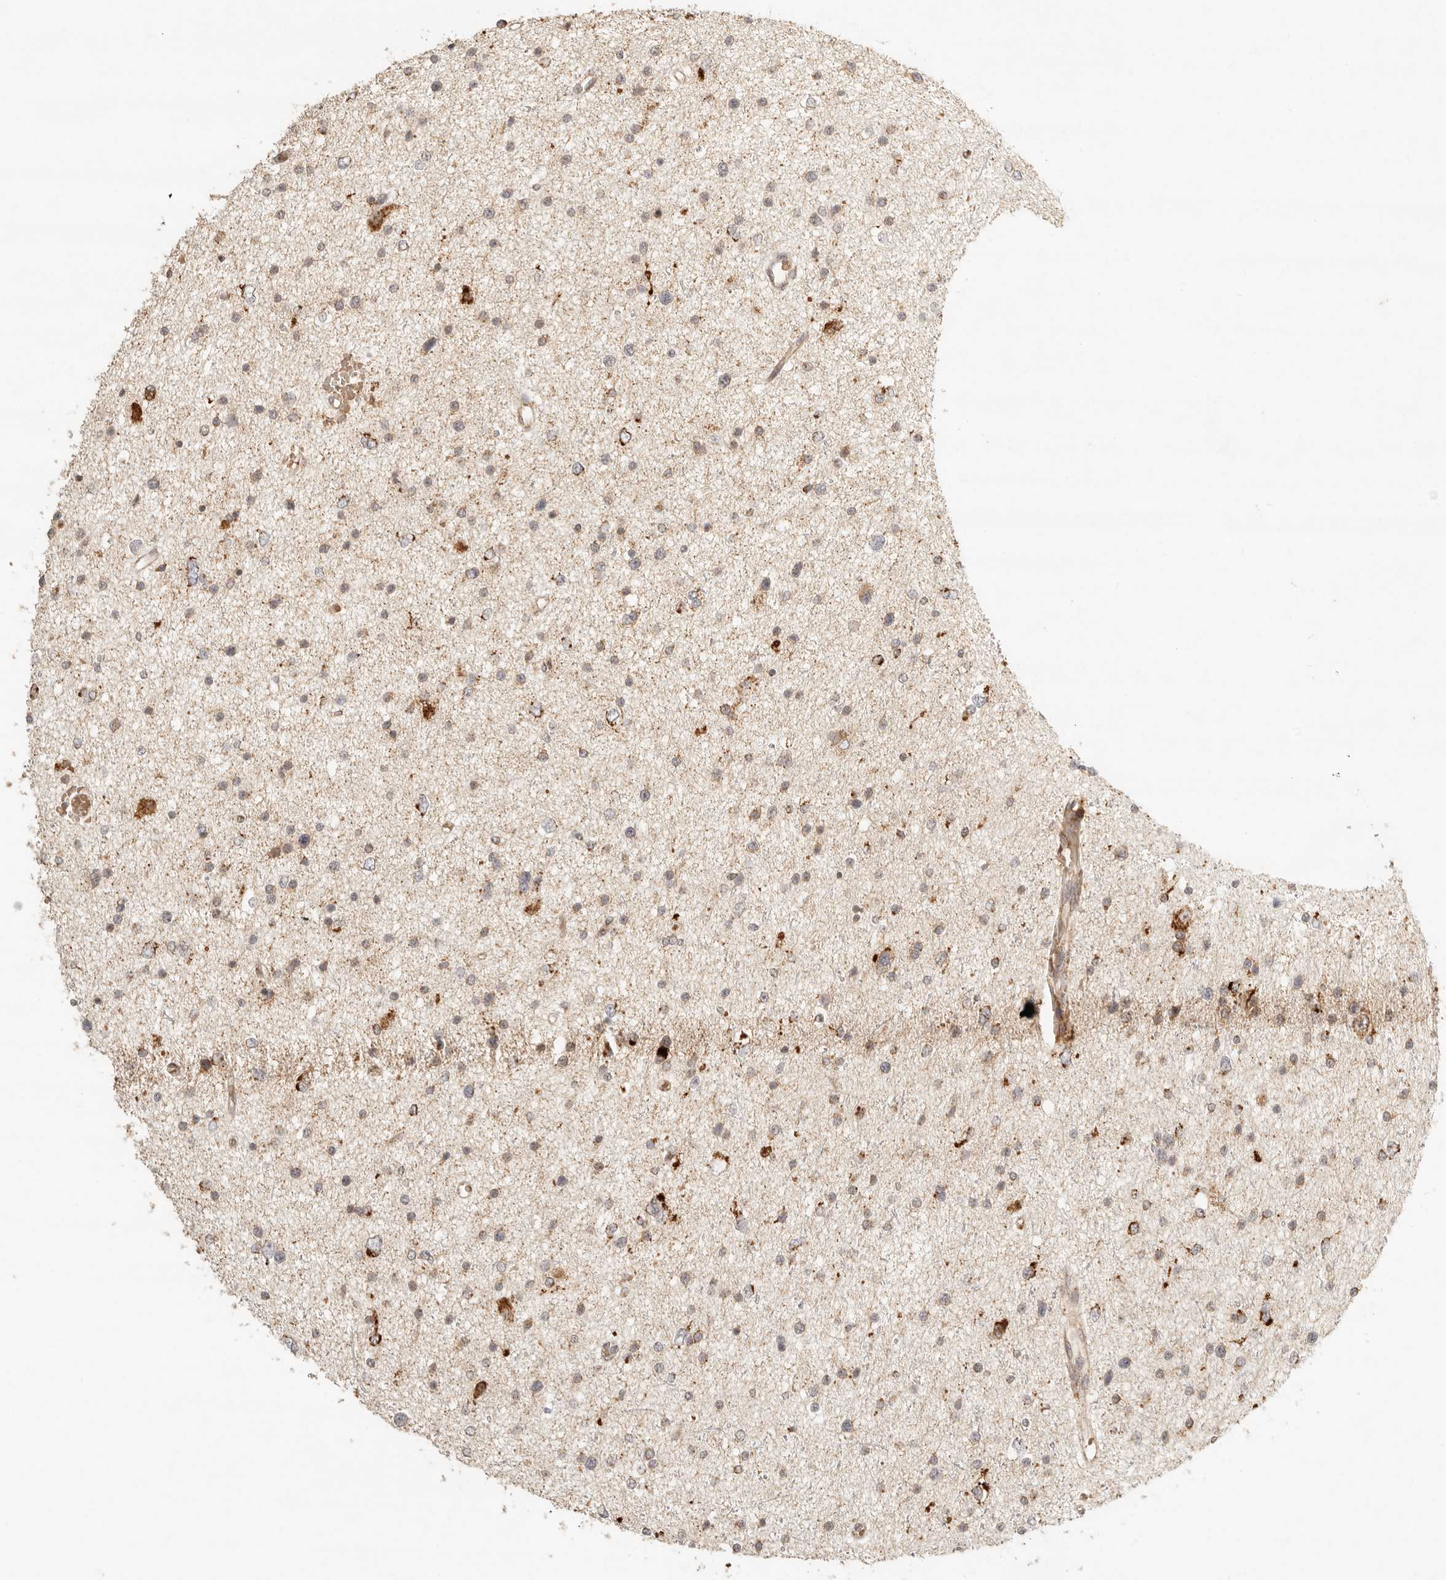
{"staining": {"intensity": "moderate", "quantity": "<25%", "location": "cytoplasmic/membranous"}, "tissue": "glioma", "cell_type": "Tumor cells", "image_type": "cancer", "snomed": [{"axis": "morphology", "description": "Glioma, malignant, Low grade"}, {"axis": "topography", "description": "Brain"}], "caption": "Human glioma stained with a protein marker shows moderate staining in tumor cells.", "gene": "MRPL55", "patient": {"sex": "female", "age": 37}}